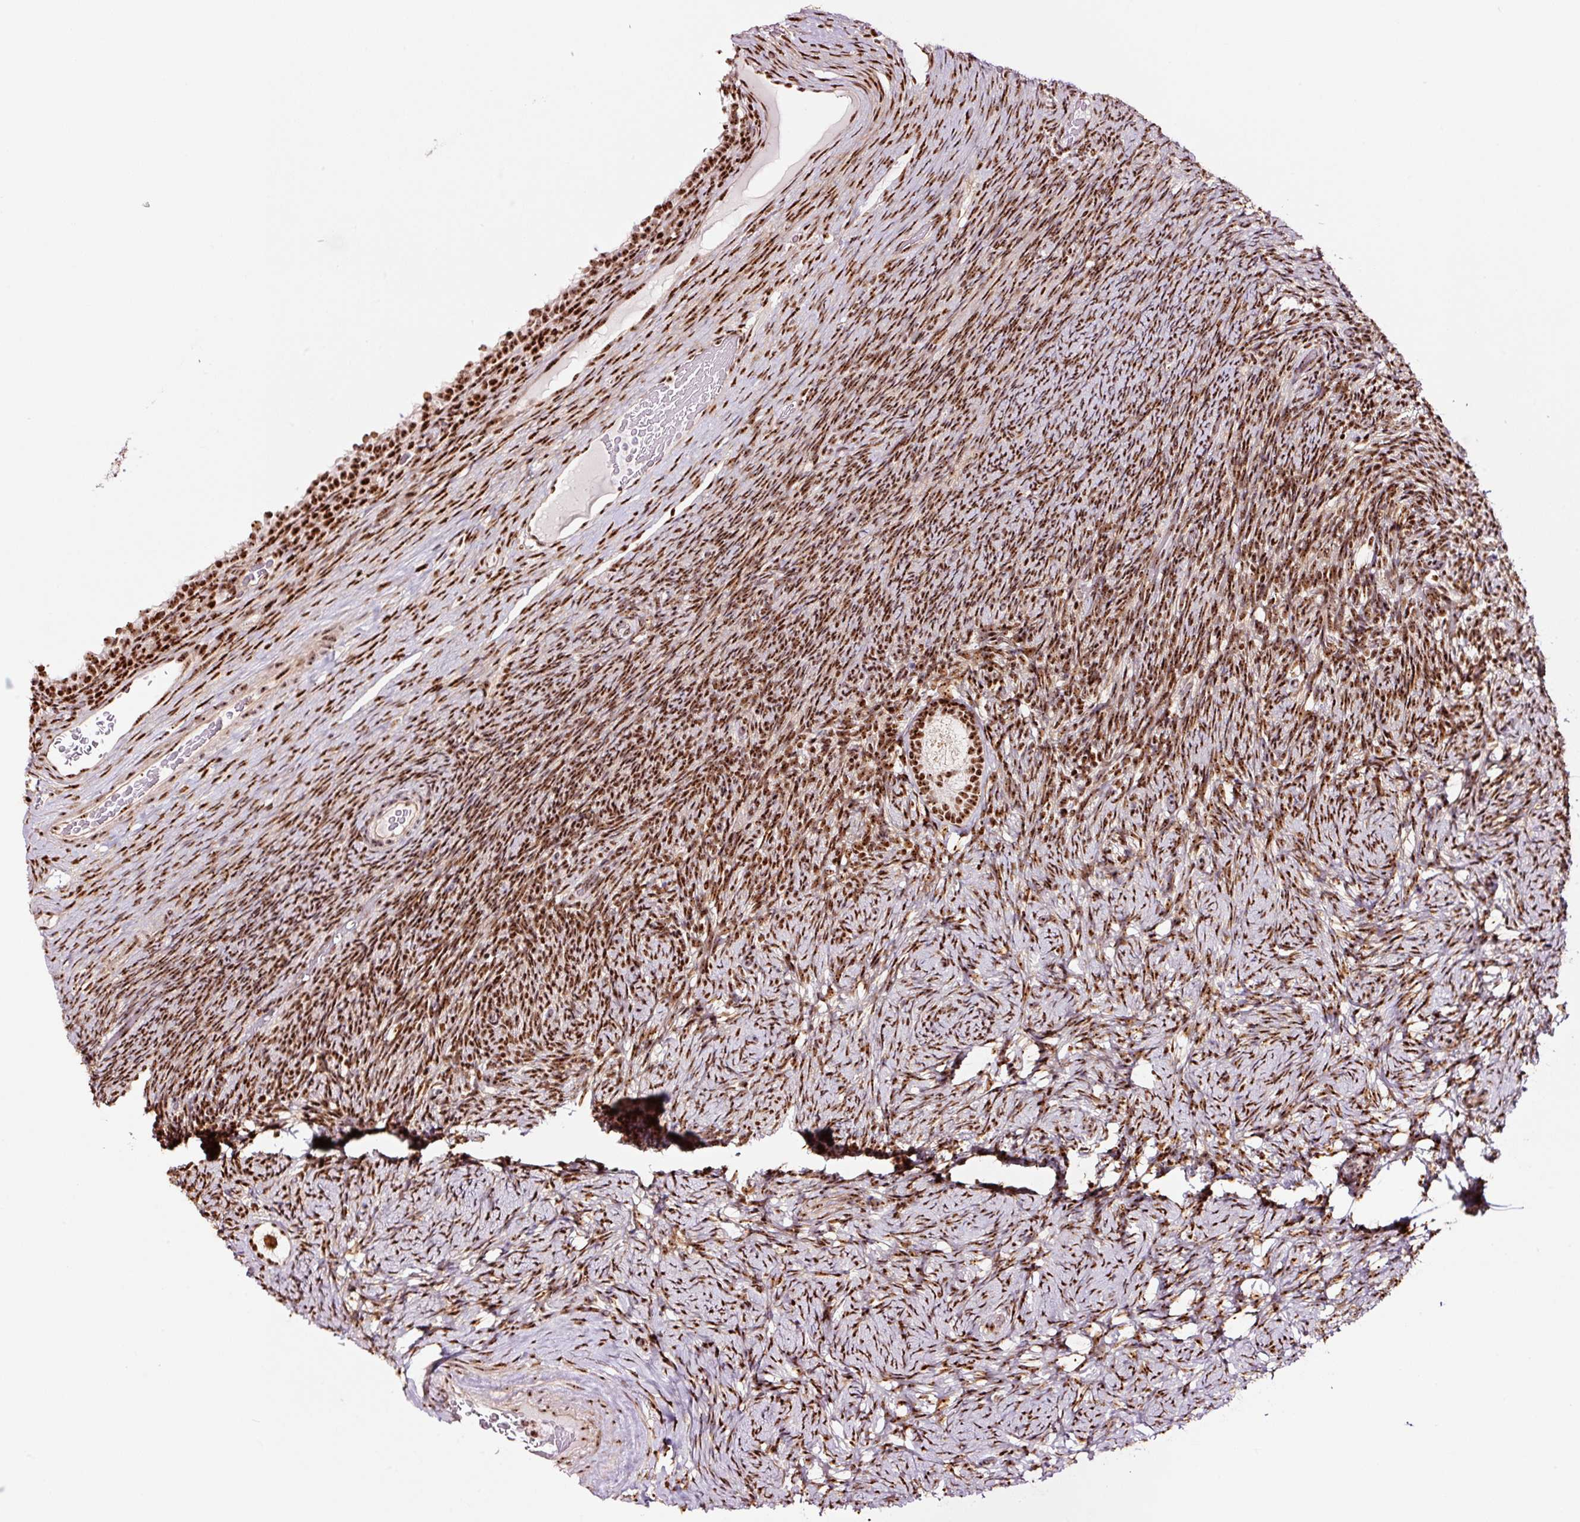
{"staining": {"intensity": "strong", "quantity": ">75%", "location": "nuclear"}, "tissue": "ovary", "cell_type": "Follicle cells", "image_type": "normal", "snomed": [{"axis": "morphology", "description": "Normal tissue, NOS"}, {"axis": "topography", "description": "Ovary"}], "caption": "Protein expression by IHC reveals strong nuclear expression in approximately >75% of follicle cells in benign ovary. (DAB (3,3'-diaminobenzidine) IHC with brightfield microscopy, high magnification).", "gene": "GNL3", "patient": {"sex": "female", "age": 34}}